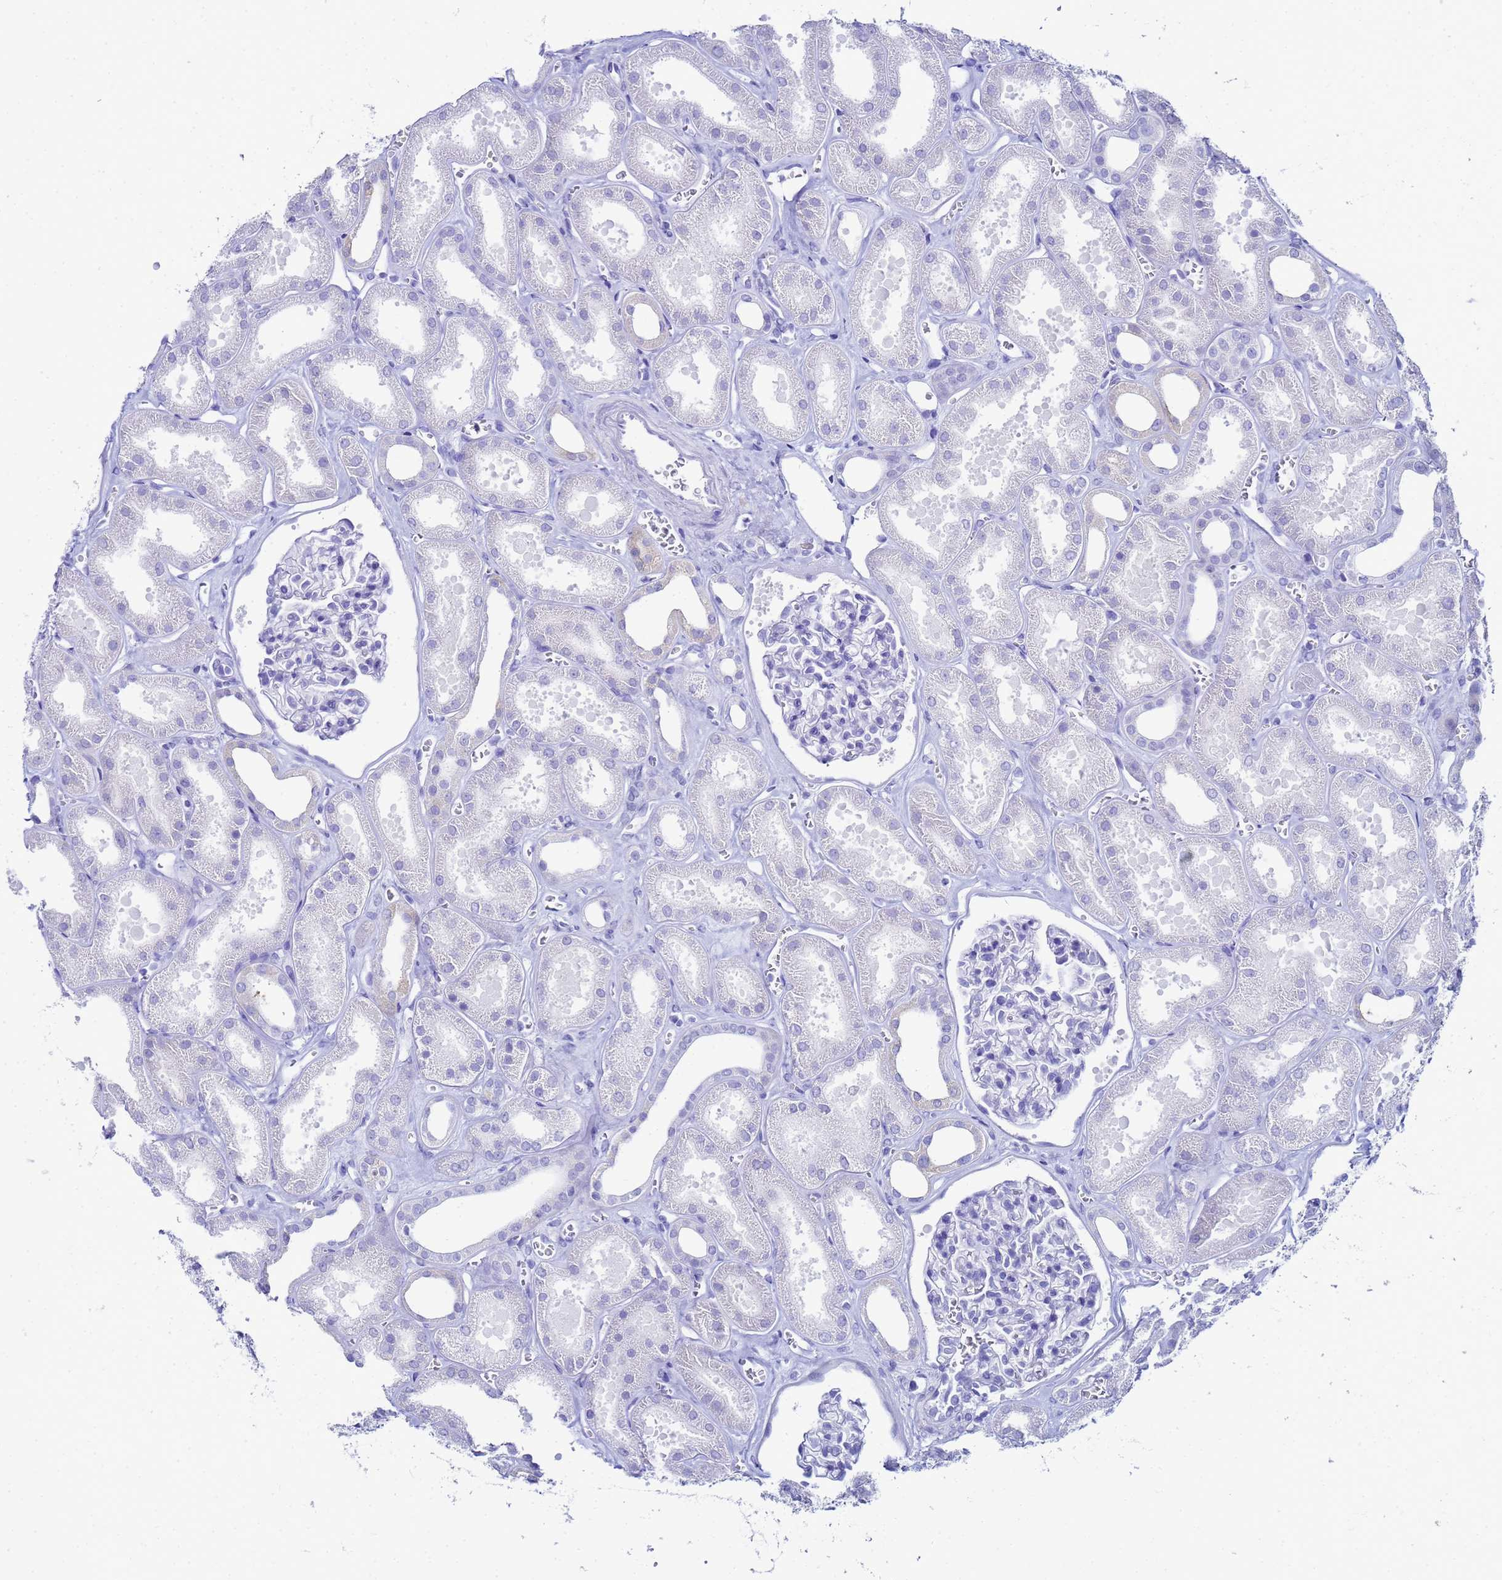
{"staining": {"intensity": "negative", "quantity": "none", "location": "none"}, "tissue": "kidney", "cell_type": "Cells in glomeruli", "image_type": "normal", "snomed": [{"axis": "morphology", "description": "Normal tissue, NOS"}, {"axis": "morphology", "description": "Adenocarcinoma, NOS"}, {"axis": "topography", "description": "Kidney"}], "caption": "A histopathology image of kidney stained for a protein shows no brown staining in cells in glomeruli. (DAB immunohistochemistry with hematoxylin counter stain).", "gene": "CKB", "patient": {"sex": "female", "age": 68}}